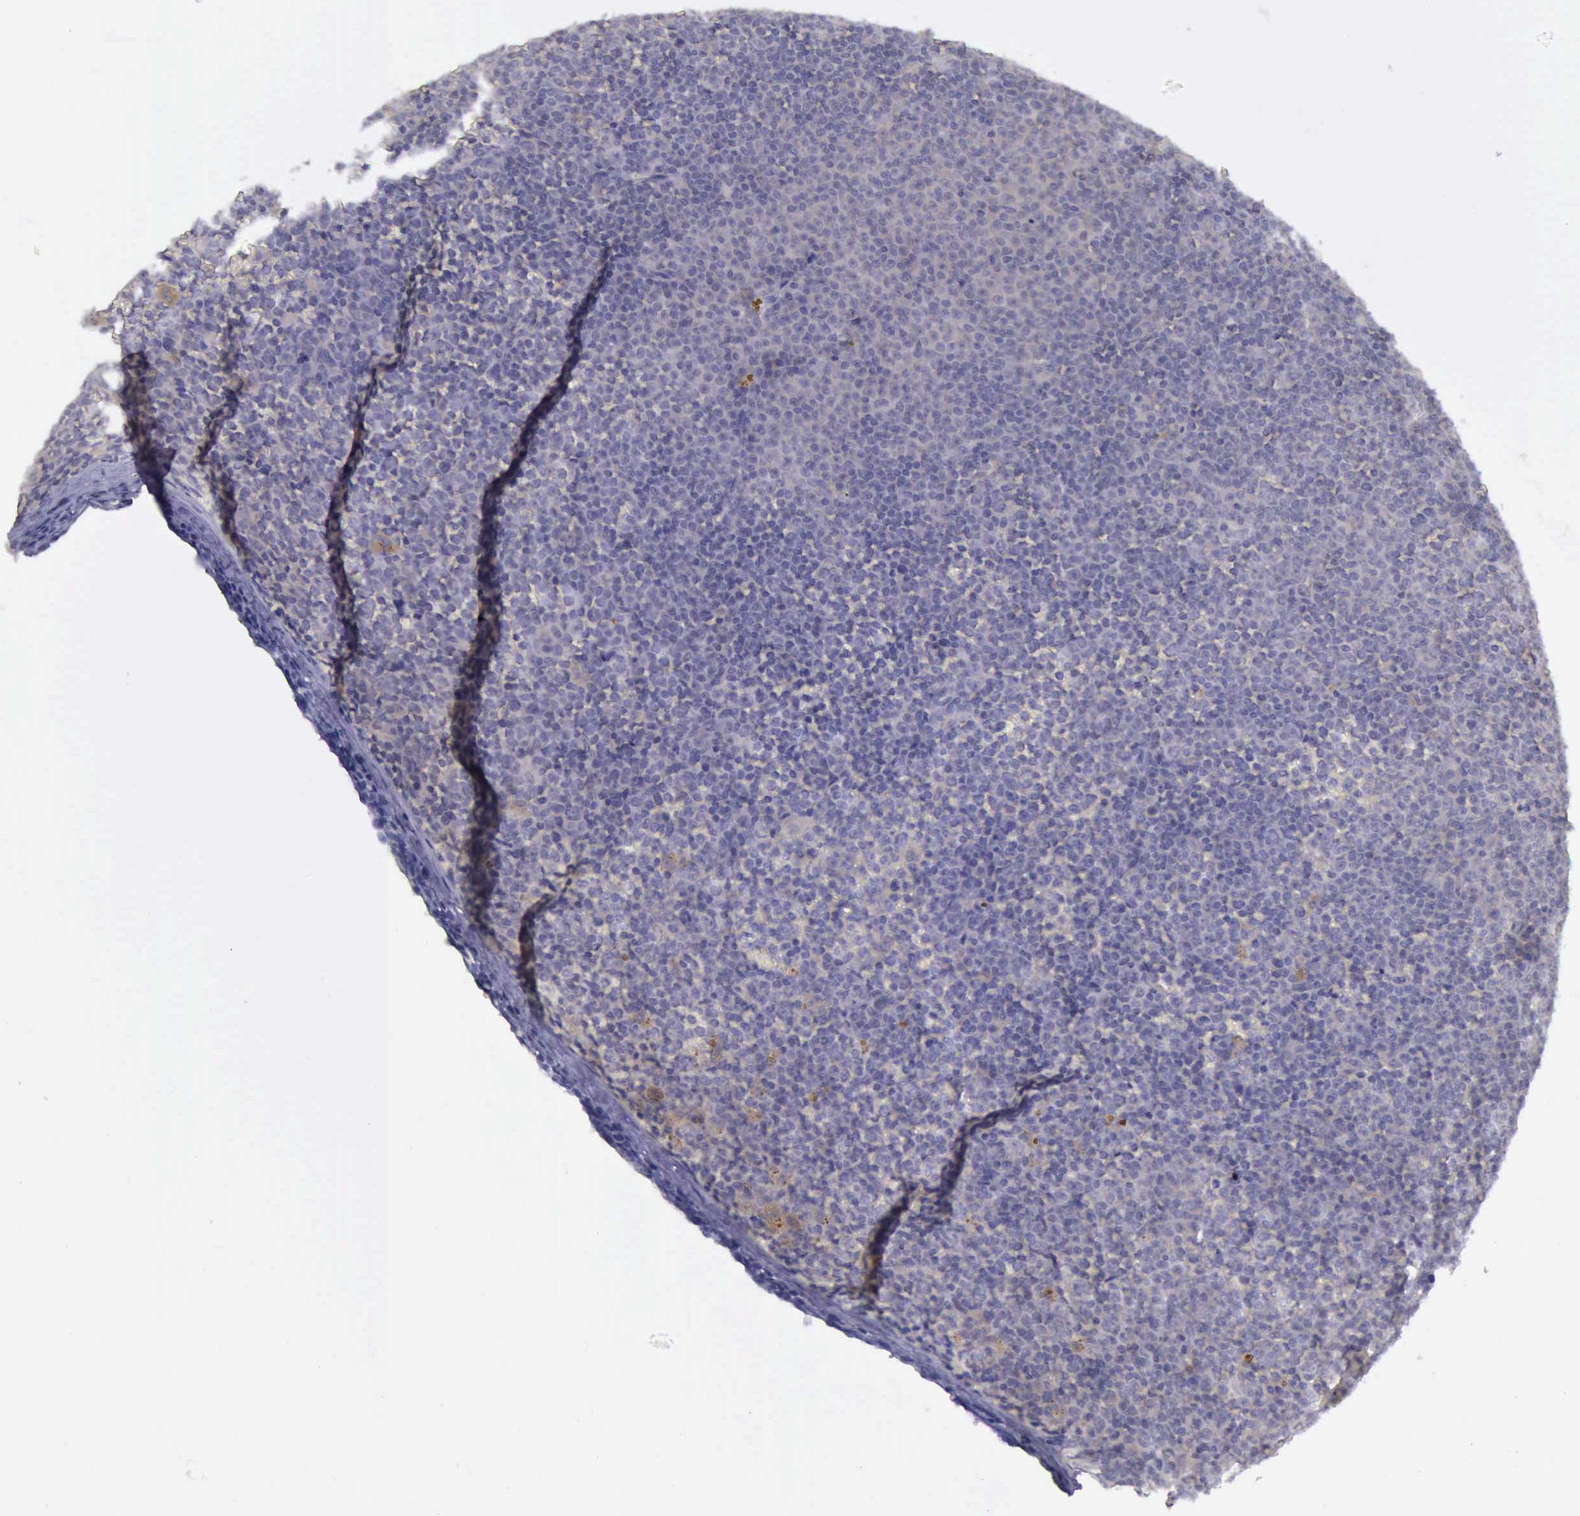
{"staining": {"intensity": "weak", "quantity": "25%-75%", "location": "cytoplasmic/membranous"}, "tissue": "lymphoma", "cell_type": "Tumor cells", "image_type": "cancer", "snomed": [{"axis": "morphology", "description": "Malignant lymphoma, non-Hodgkin's type, Low grade"}, {"axis": "topography", "description": "Lymph node"}], "caption": "Lymphoma was stained to show a protein in brown. There is low levels of weak cytoplasmic/membranous positivity in about 25%-75% of tumor cells.", "gene": "ARNT2", "patient": {"sex": "male", "age": 50}}